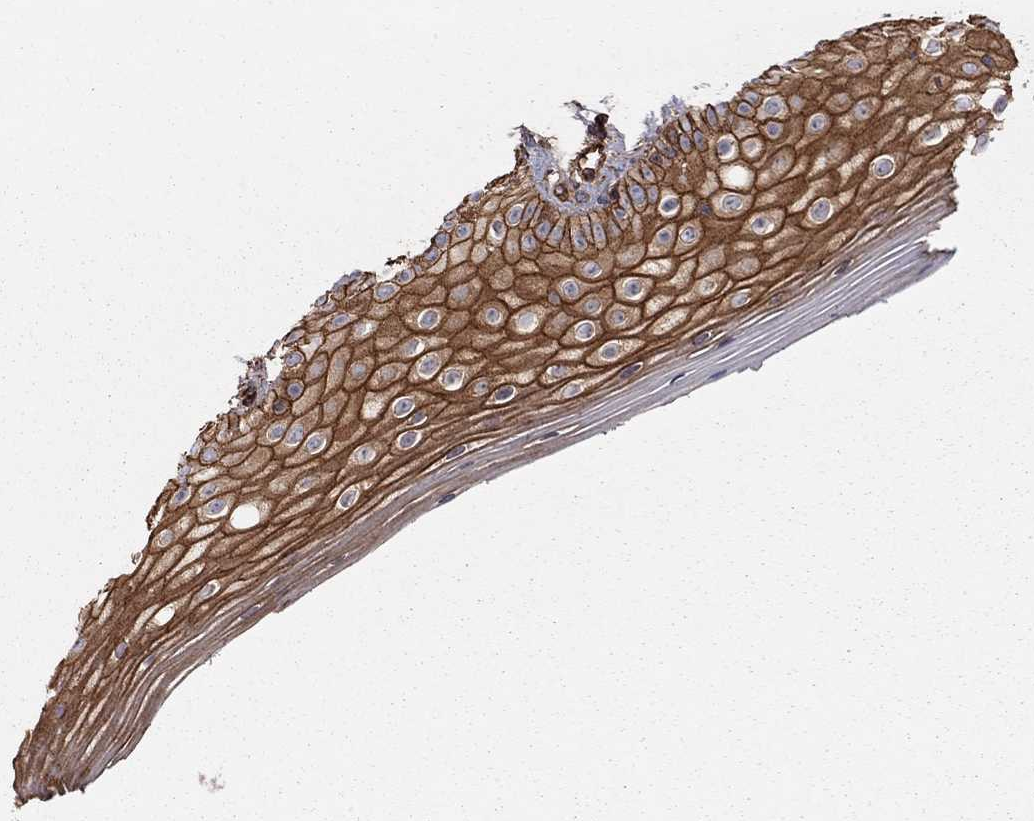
{"staining": {"intensity": "strong", "quantity": ">75%", "location": "cytoplasmic/membranous"}, "tissue": "vagina", "cell_type": "Squamous epithelial cells", "image_type": "normal", "snomed": [{"axis": "morphology", "description": "Normal tissue, NOS"}, {"axis": "topography", "description": "Vagina"}], "caption": "A photomicrograph of human vagina stained for a protein demonstrates strong cytoplasmic/membranous brown staining in squamous epithelial cells.", "gene": "RASEF", "patient": {"sex": "female", "age": 47}}